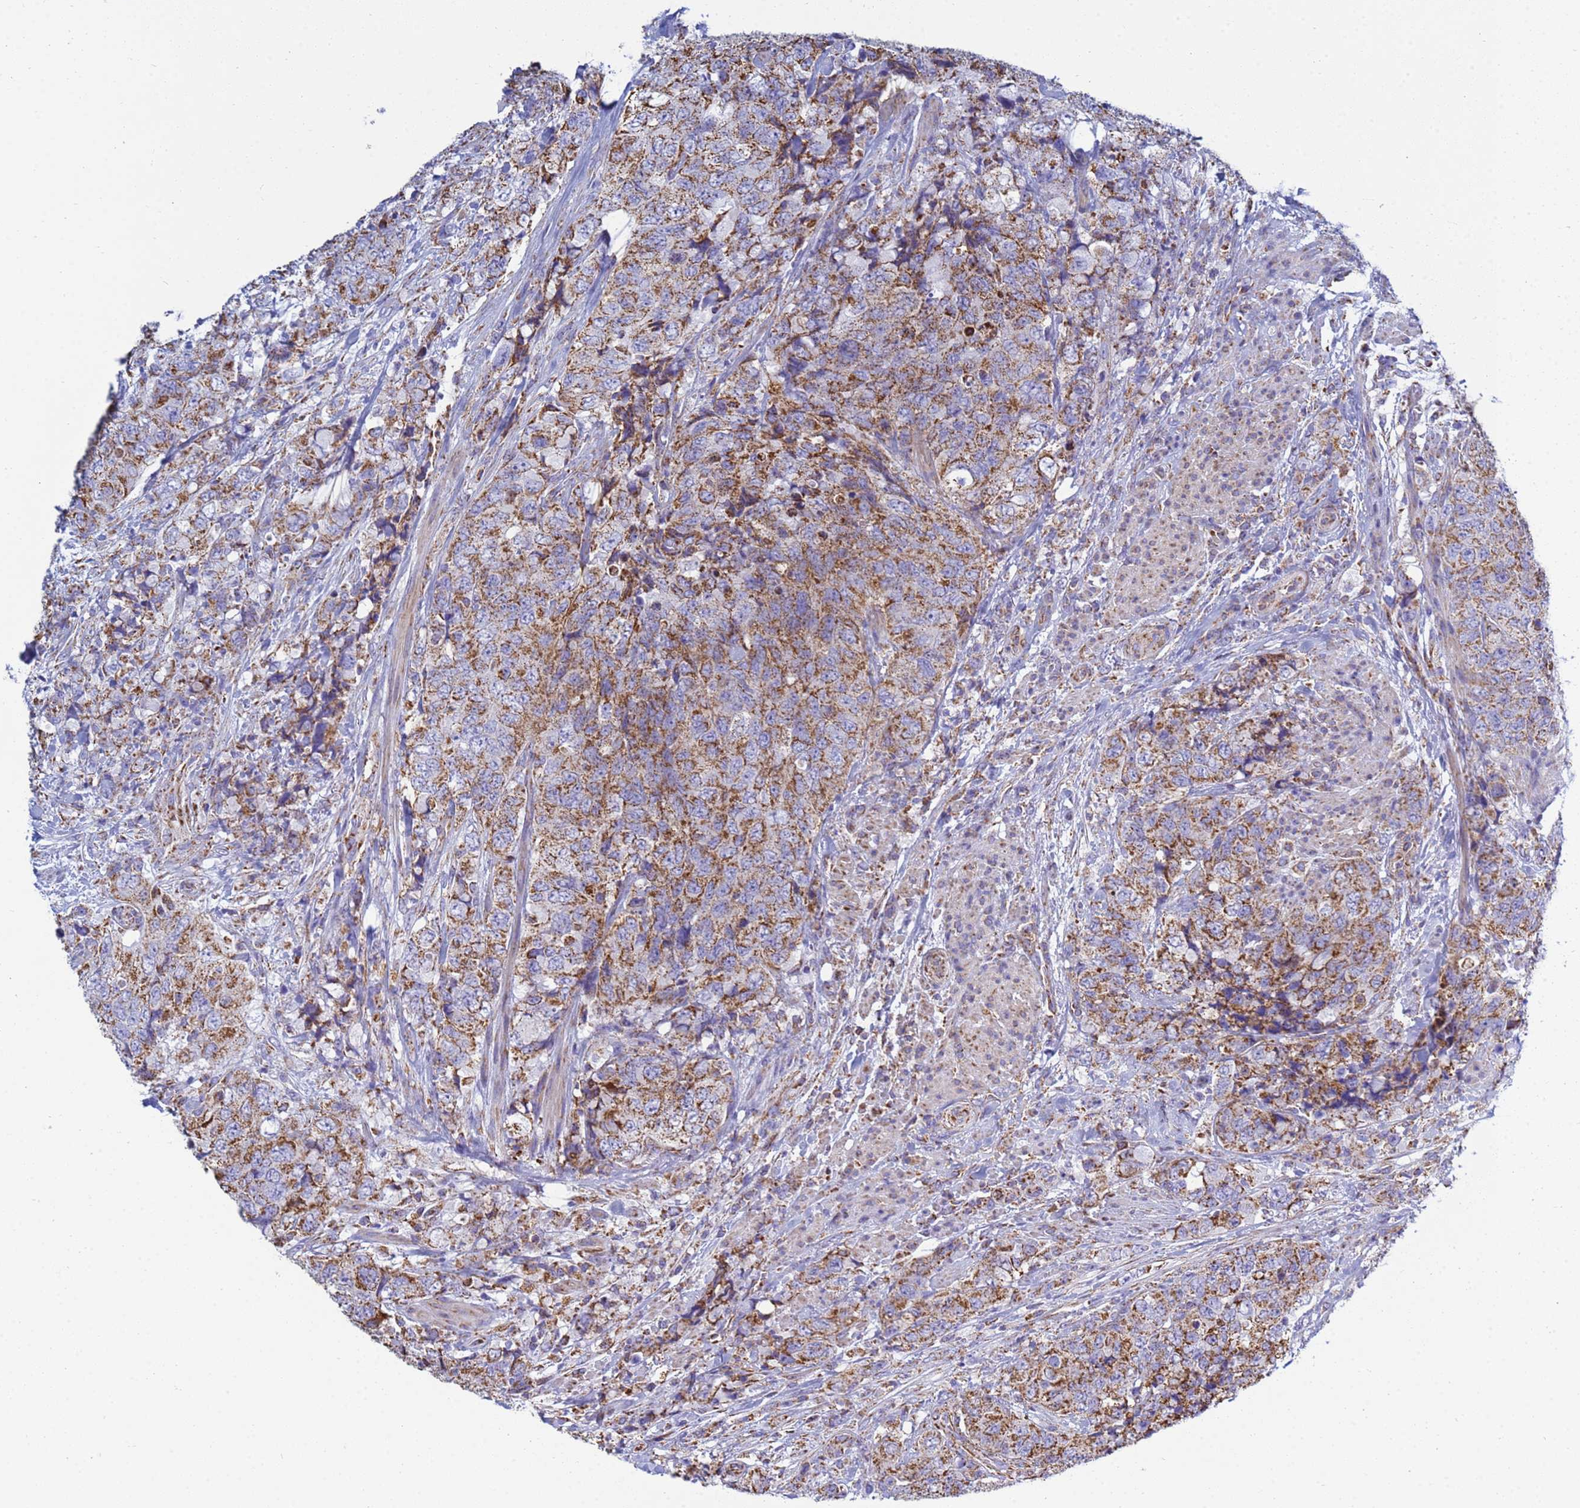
{"staining": {"intensity": "moderate", "quantity": ">75%", "location": "cytoplasmic/membranous"}, "tissue": "urothelial cancer", "cell_type": "Tumor cells", "image_type": "cancer", "snomed": [{"axis": "morphology", "description": "Urothelial carcinoma, High grade"}, {"axis": "topography", "description": "Urinary bladder"}], "caption": "This micrograph exhibits high-grade urothelial carcinoma stained with IHC to label a protein in brown. The cytoplasmic/membranous of tumor cells show moderate positivity for the protein. Nuclei are counter-stained blue.", "gene": "COQ4", "patient": {"sex": "female", "age": 78}}